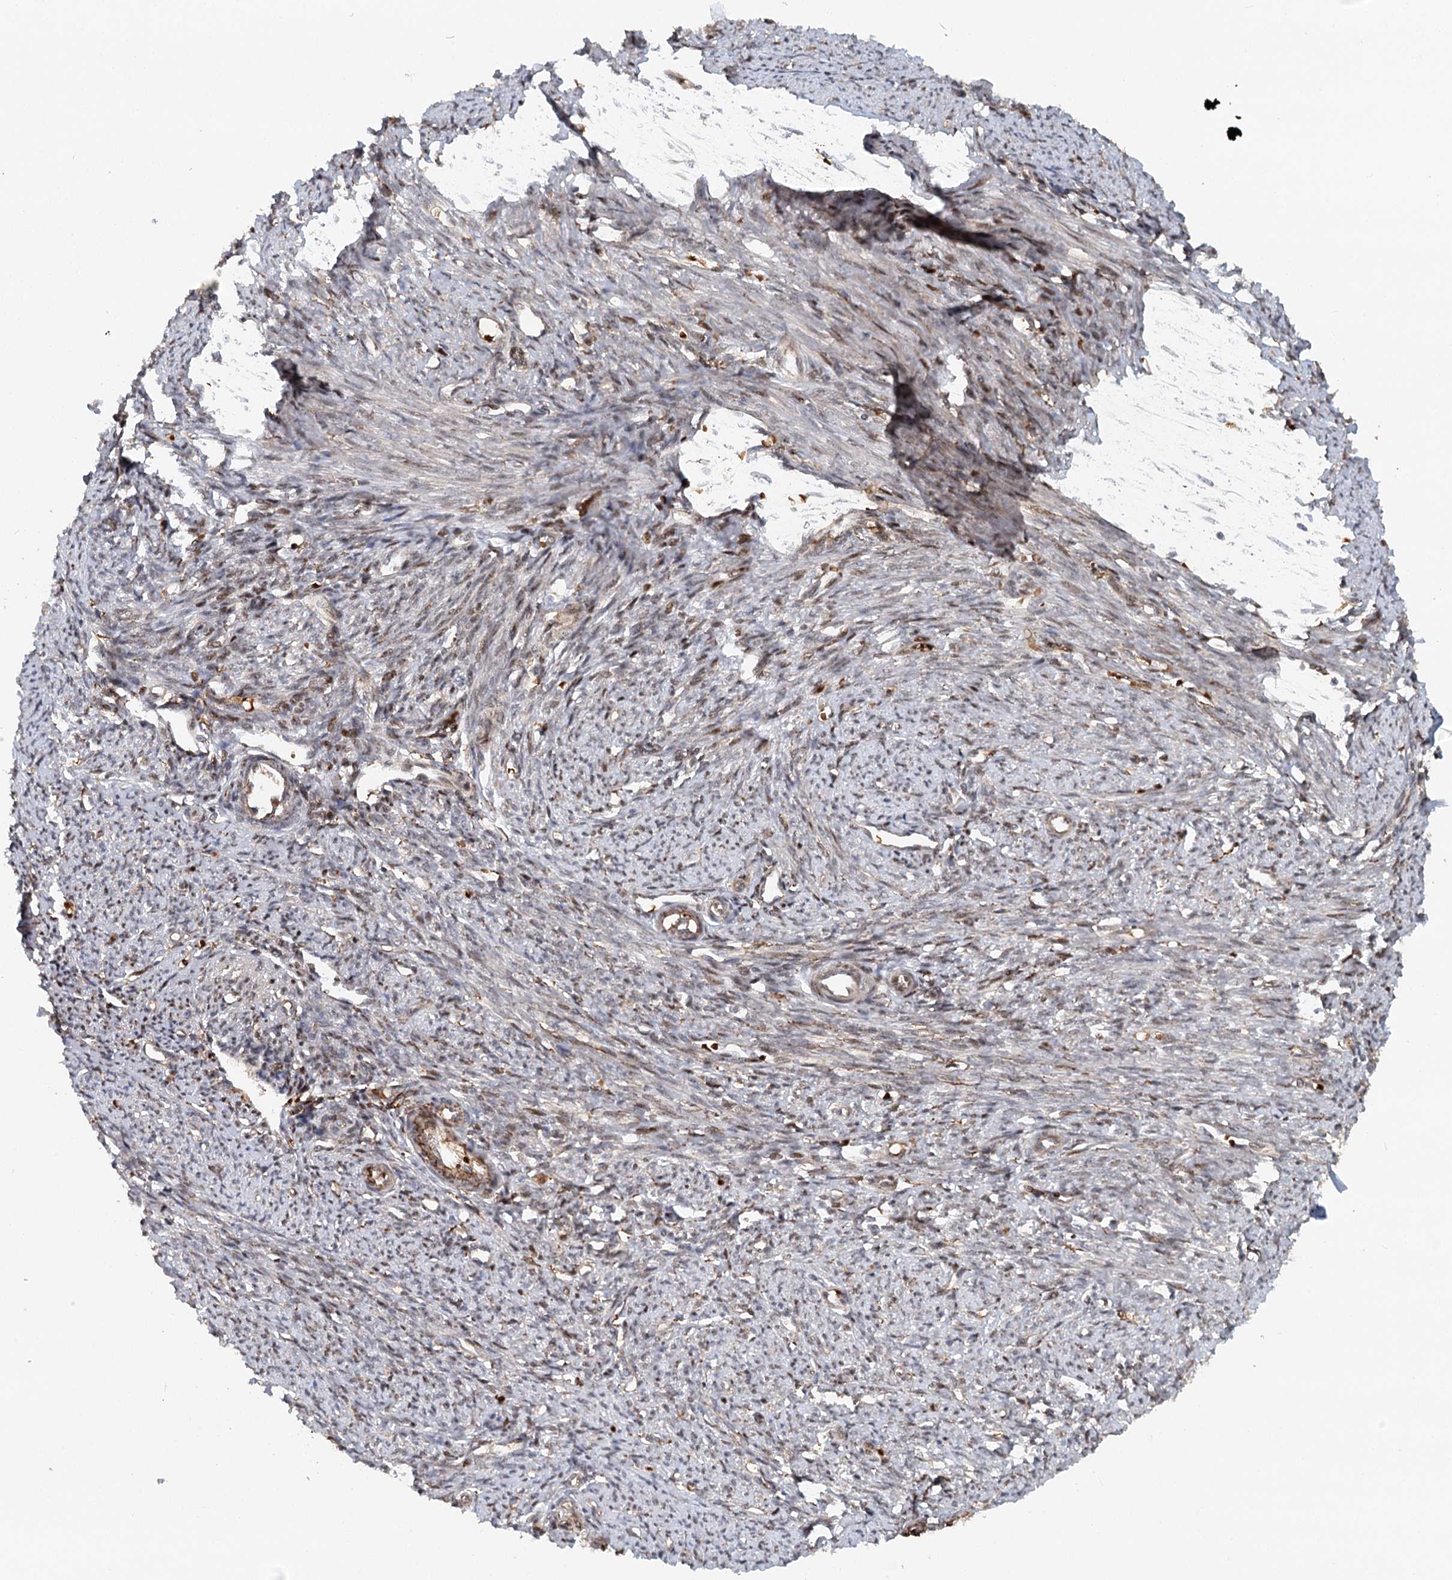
{"staining": {"intensity": "moderate", "quantity": "25%-75%", "location": "cytoplasmic/membranous"}, "tissue": "smooth muscle", "cell_type": "Smooth muscle cells", "image_type": "normal", "snomed": [{"axis": "morphology", "description": "Normal tissue, NOS"}, {"axis": "topography", "description": "Smooth muscle"}, {"axis": "topography", "description": "Uterus"}], "caption": "Immunohistochemical staining of benign smooth muscle demonstrates medium levels of moderate cytoplasmic/membranous staining in about 25%-75% of smooth muscle cells. Immunohistochemistry (ihc) stains the protein of interest in brown and the nuclei are stained blue.", "gene": "RNF111", "patient": {"sex": "female", "age": 59}}